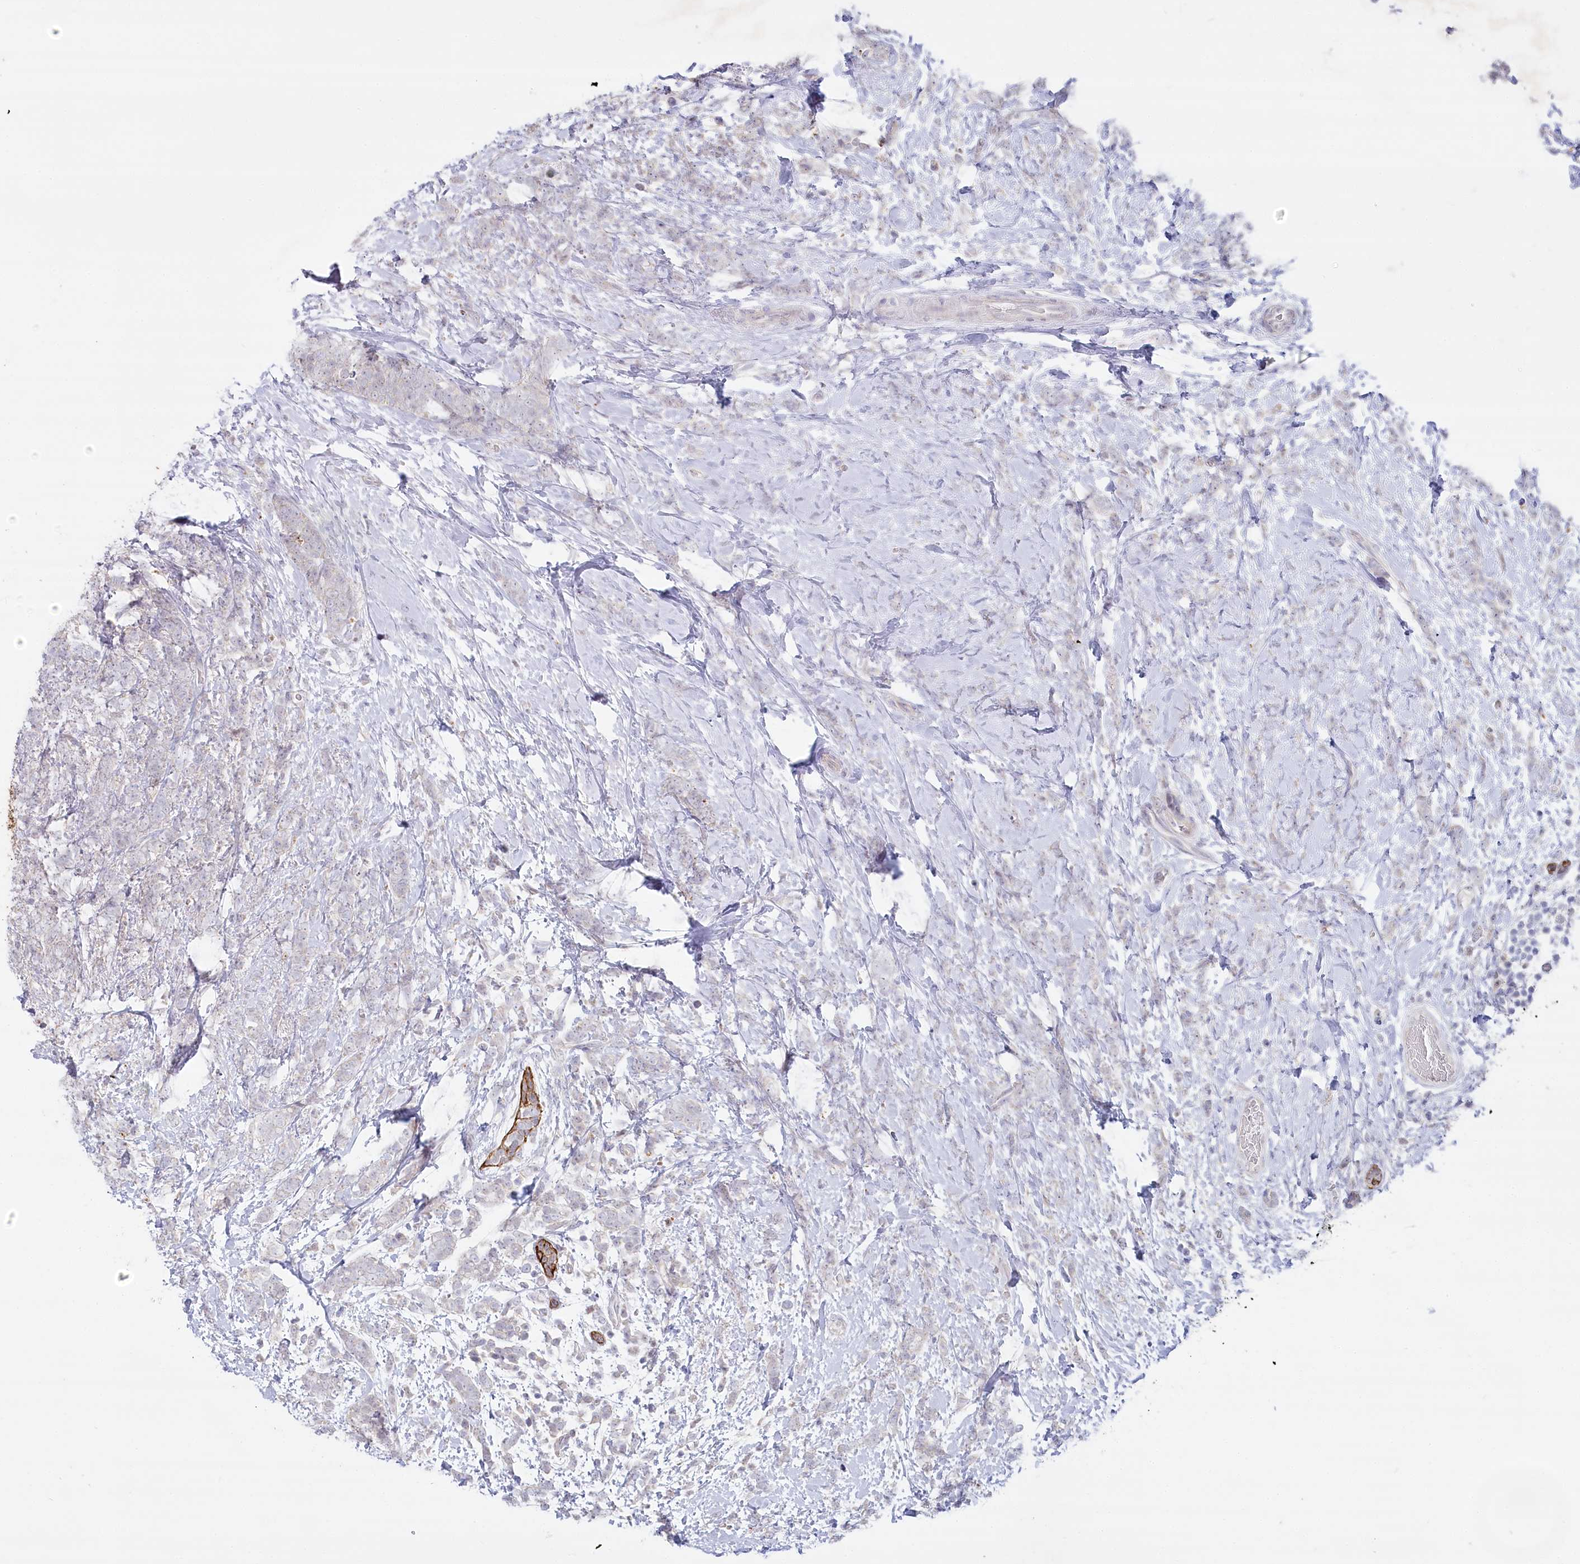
{"staining": {"intensity": "negative", "quantity": "none", "location": "none"}, "tissue": "breast cancer", "cell_type": "Tumor cells", "image_type": "cancer", "snomed": [{"axis": "morphology", "description": "Lobular carcinoma"}, {"axis": "topography", "description": "Breast"}], "caption": "Image shows no protein positivity in tumor cells of breast lobular carcinoma tissue.", "gene": "ABITRAM", "patient": {"sex": "female", "age": 58}}